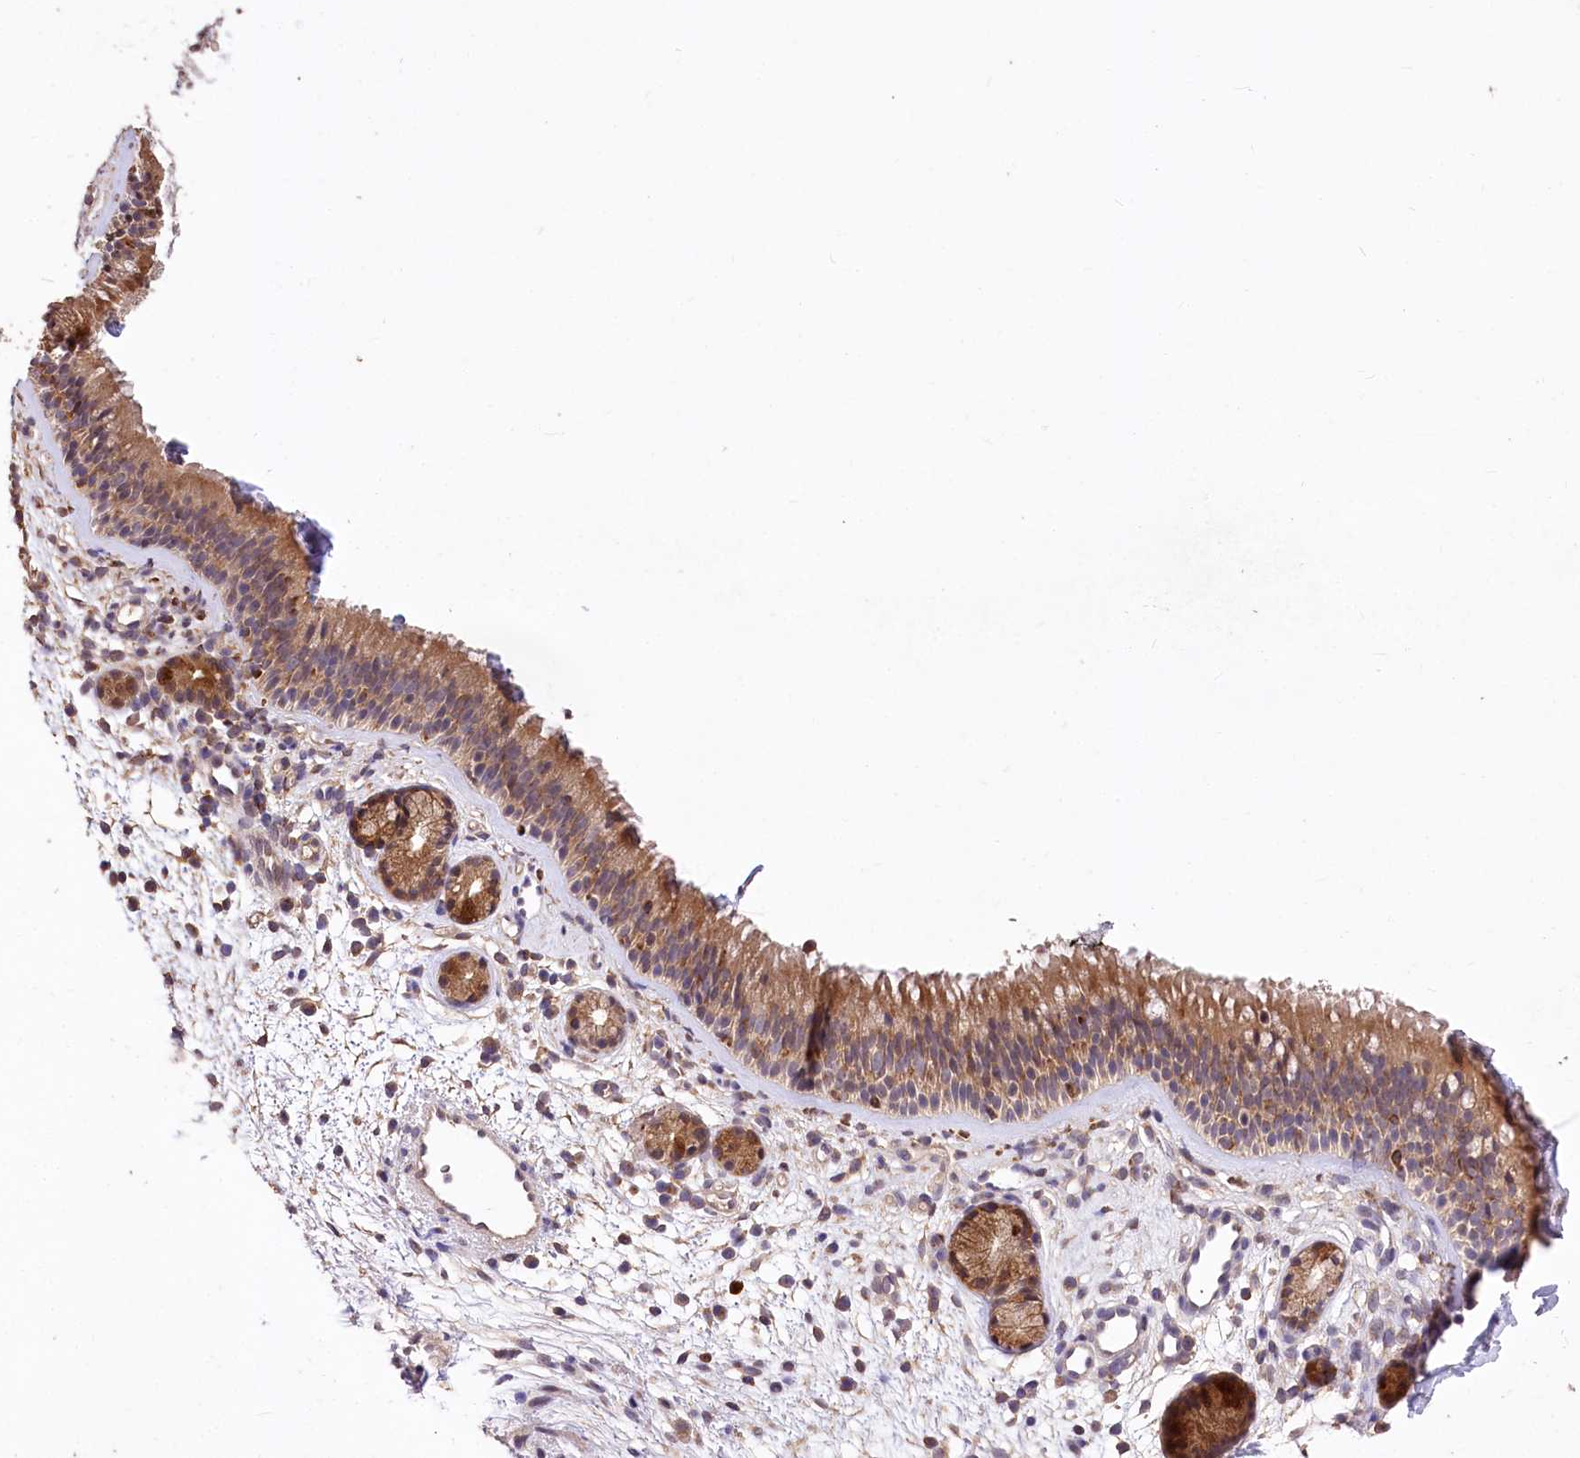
{"staining": {"intensity": "strong", "quantity": "25%-75%", "location": "cytoplasmic/membranous,nuclear"}, "tissue": "nasopharynx", "cell_type": "Respiratory epithelial cells", "image_type": "normal", "snomed": [{"axis": "morphology", "description": "Normal tissue, NOS"}, {"axis": "morphology", "description": "Inflammation, NOS"}, {"axis": "morphology", "description": "Malignant melanoma, Metastatic site"}, {"axis": "topography", "description": "Nasopharynx"}], "caption": "Brown immunohistochemical staining in unremarkable nasopharynx shows strong cytoplasmic/membranous,nuclear expression in about 25%-75% of respiratory epithelial cells.", "gene": "SERGEF", "patient": {"sex": "male", "age": 70}}